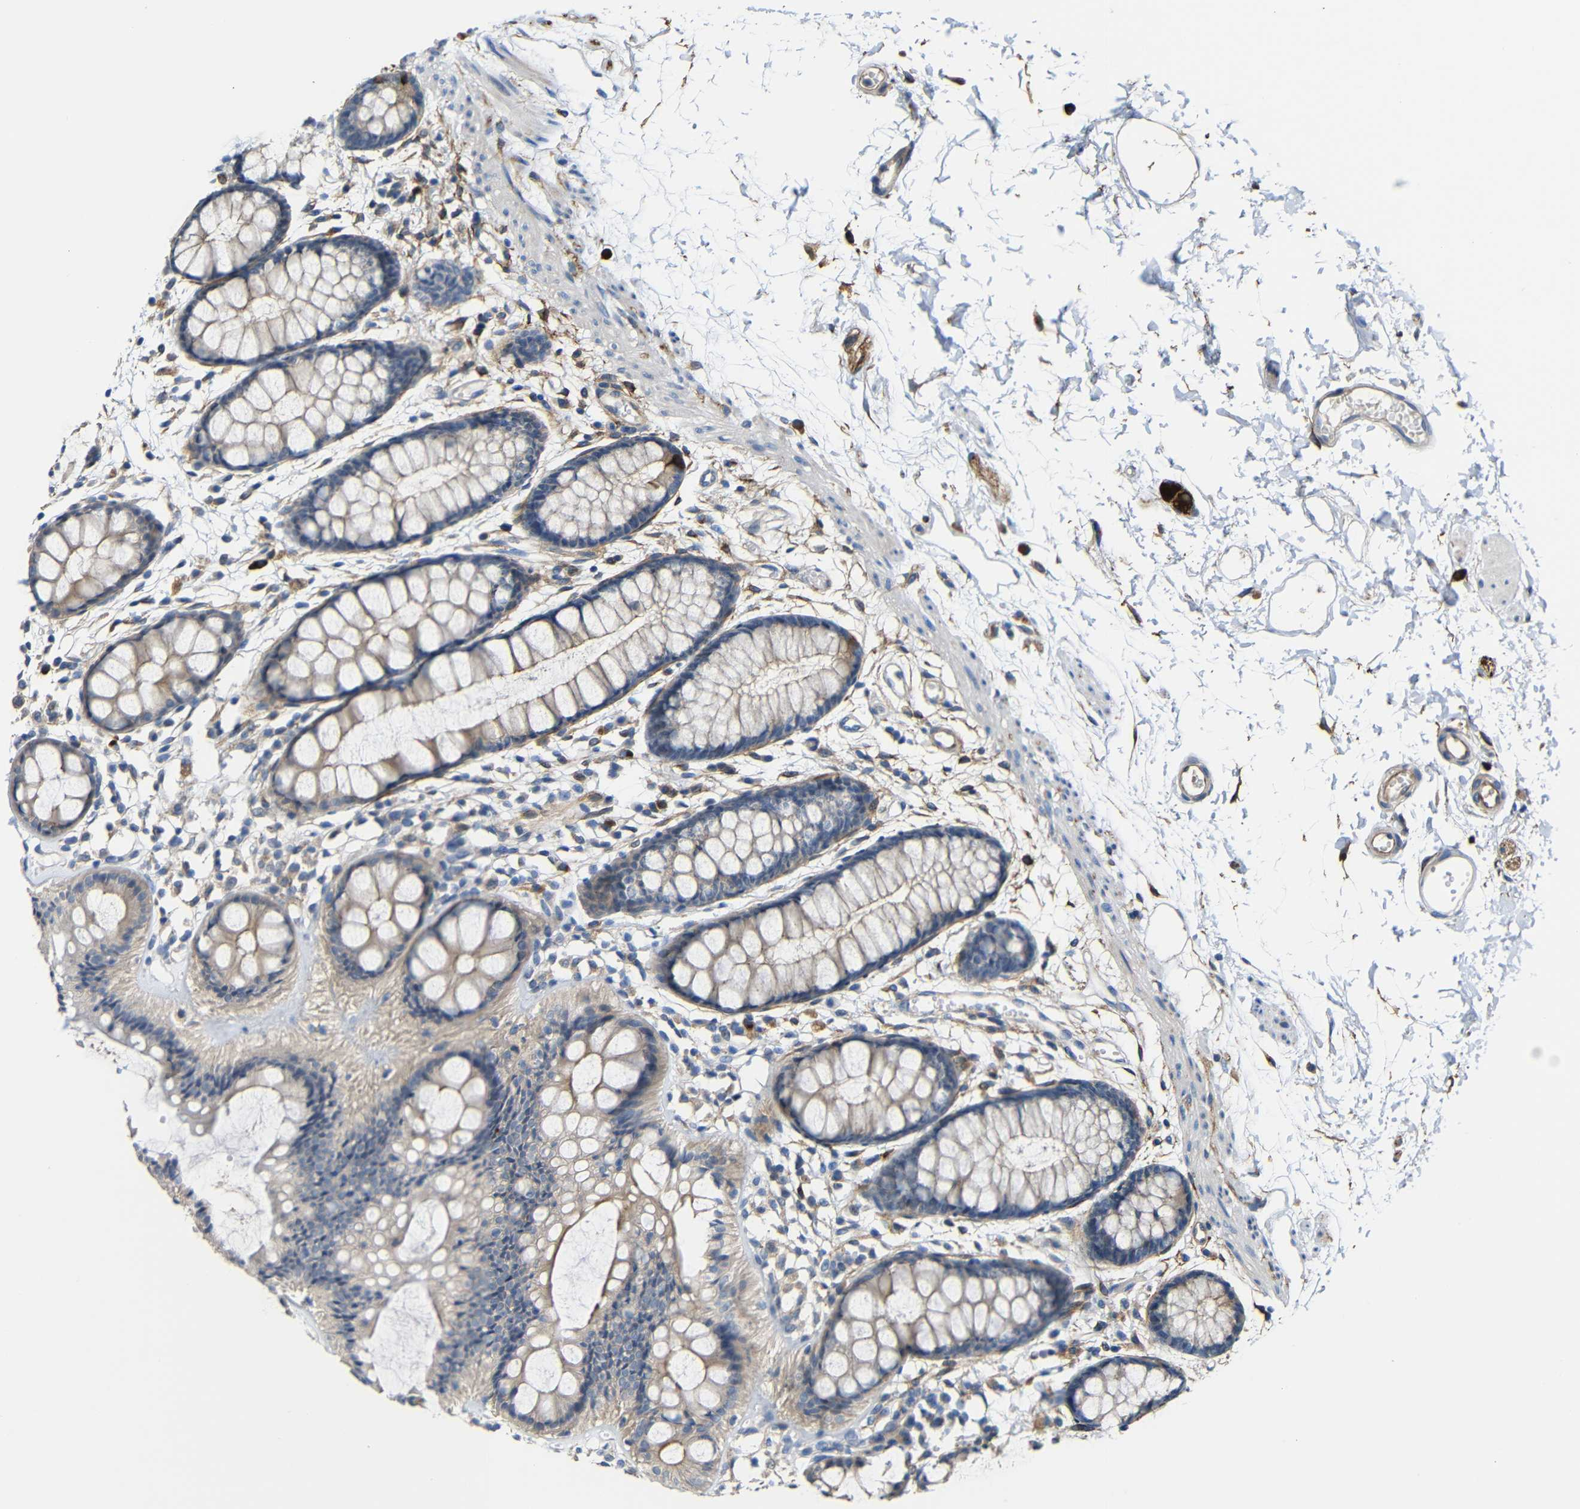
{"staining": {"intensity": "weak", "quantity": ">75%", "location": "cytoplasmic/membranous"}, "tissue": "rectum", "cell_type": "Glandular cells", "image_type": "normal", "snomed": [{"axis": "morphology", "description": "Normal tissue, NOS"}, {"axis": "topography", "description": "Rectum"}], "caption": "A histopathology image of rectum stained for a protein reveals weak cytoplasmic/membranous brown staining in glandular cells. Using DAB (brown) and hematoxylin (blue) stains, captured at high magnification using brightfield microscopy.", "gene": "DCLK1", "patient": {"sex": "female", "age": 66}}